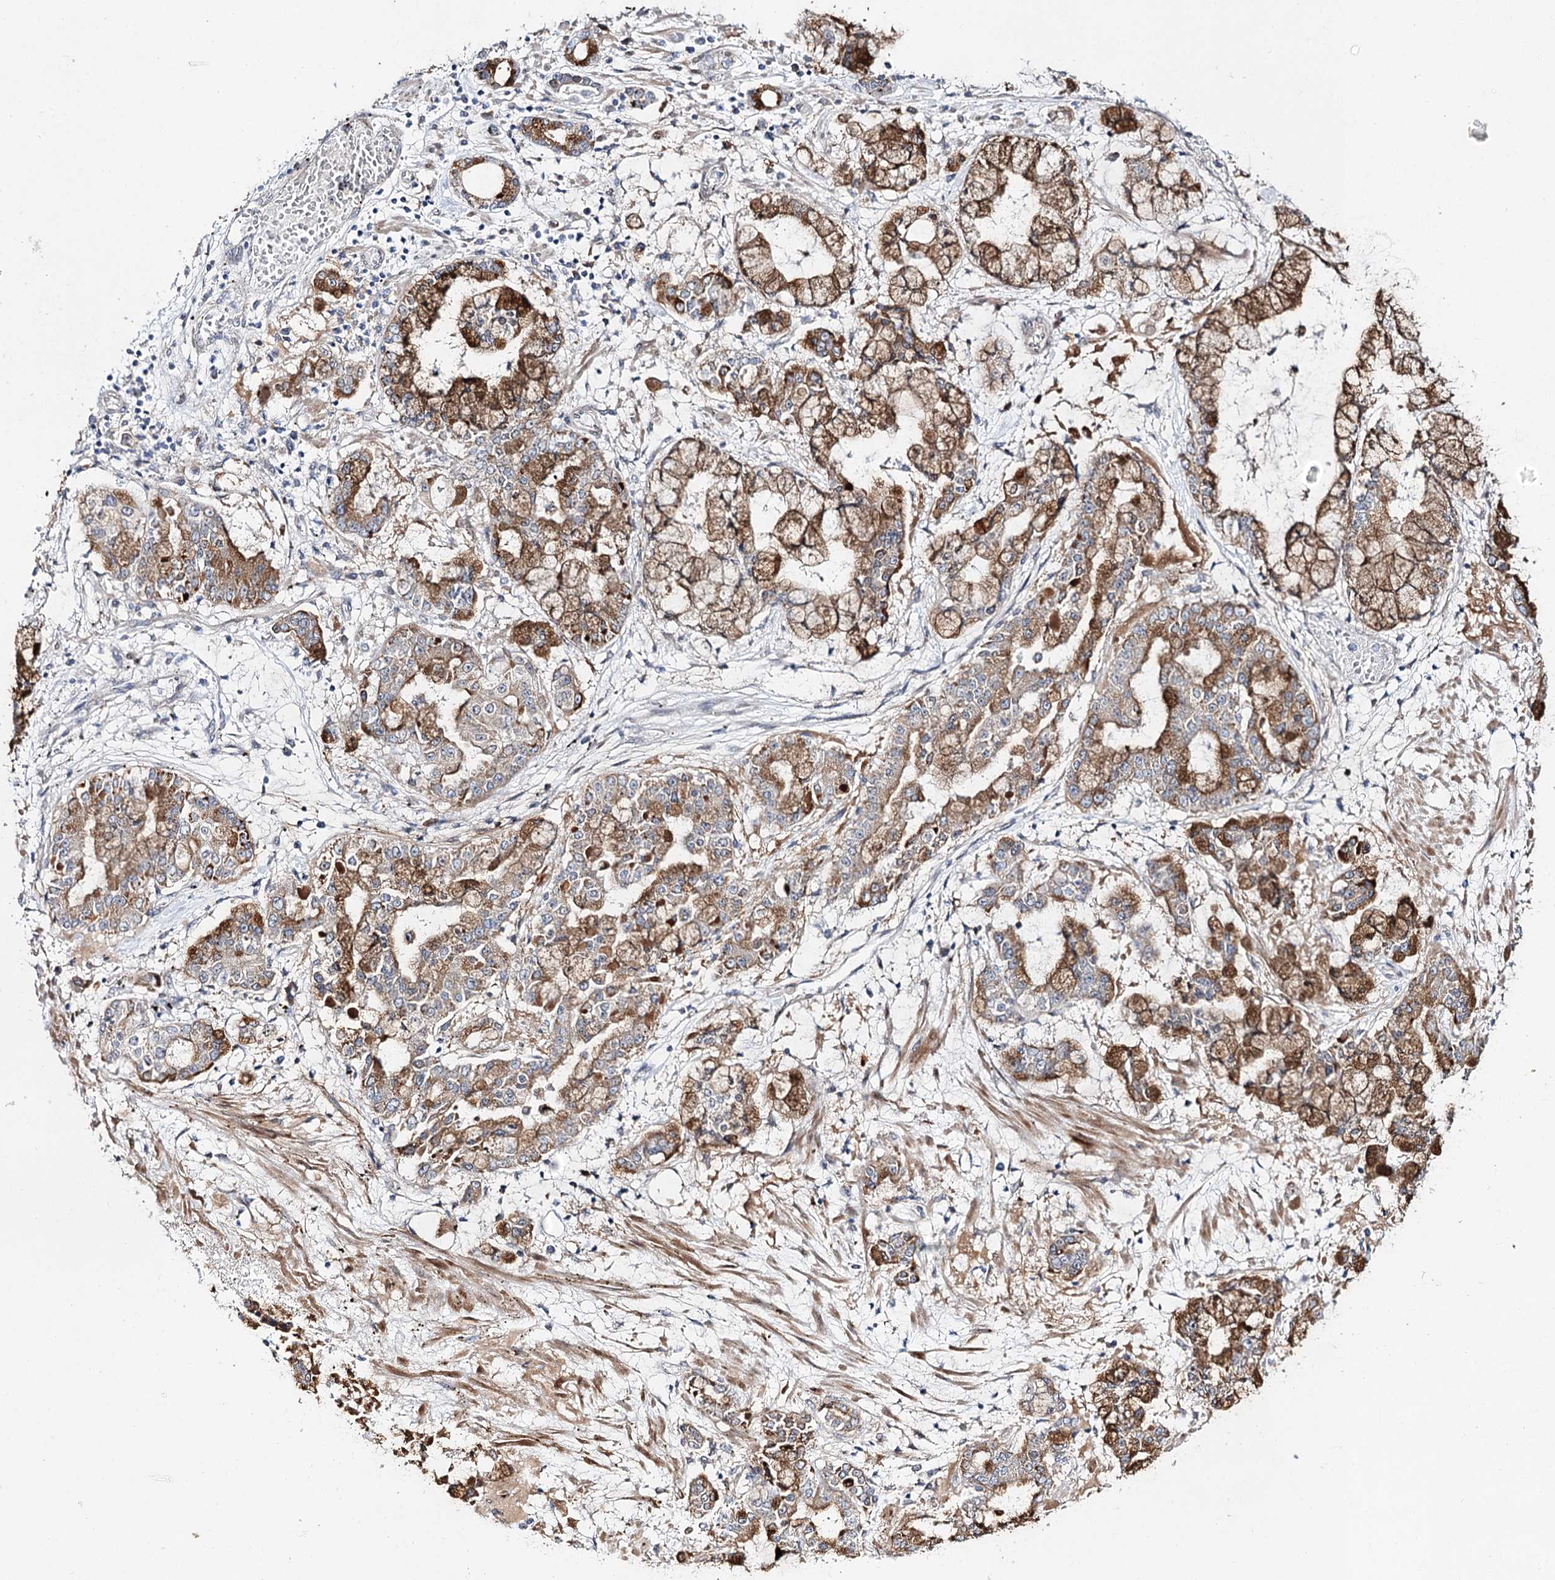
{"staining": {"intensity": "moderate", "quantity": "25%-75%", "location": "cytoplasmic/membranous"}, "tissue": "stomach cancer", "cell_type": "Tumor cells", "image_type": "cancer", "snomed": [{"axis": "morphology", "description": "Normal tissue, NOS"}, {"axis": "morphology", "description": "Adenocarcinoma, NOS"}, {"axis": "topography", "description": "Stomach, upper"}, {"axis": "topography", "description": "Stomach"}], "caption": "About 25%-75% of tumor cells in human adenocarcinoma (stomach) demonstrate moderate cytoplasmic/membranous protein expression as visualized by brown immunohistochemical staining.", "gene": "C11orf80", "patient": {"sex": "male", "age": 76}}